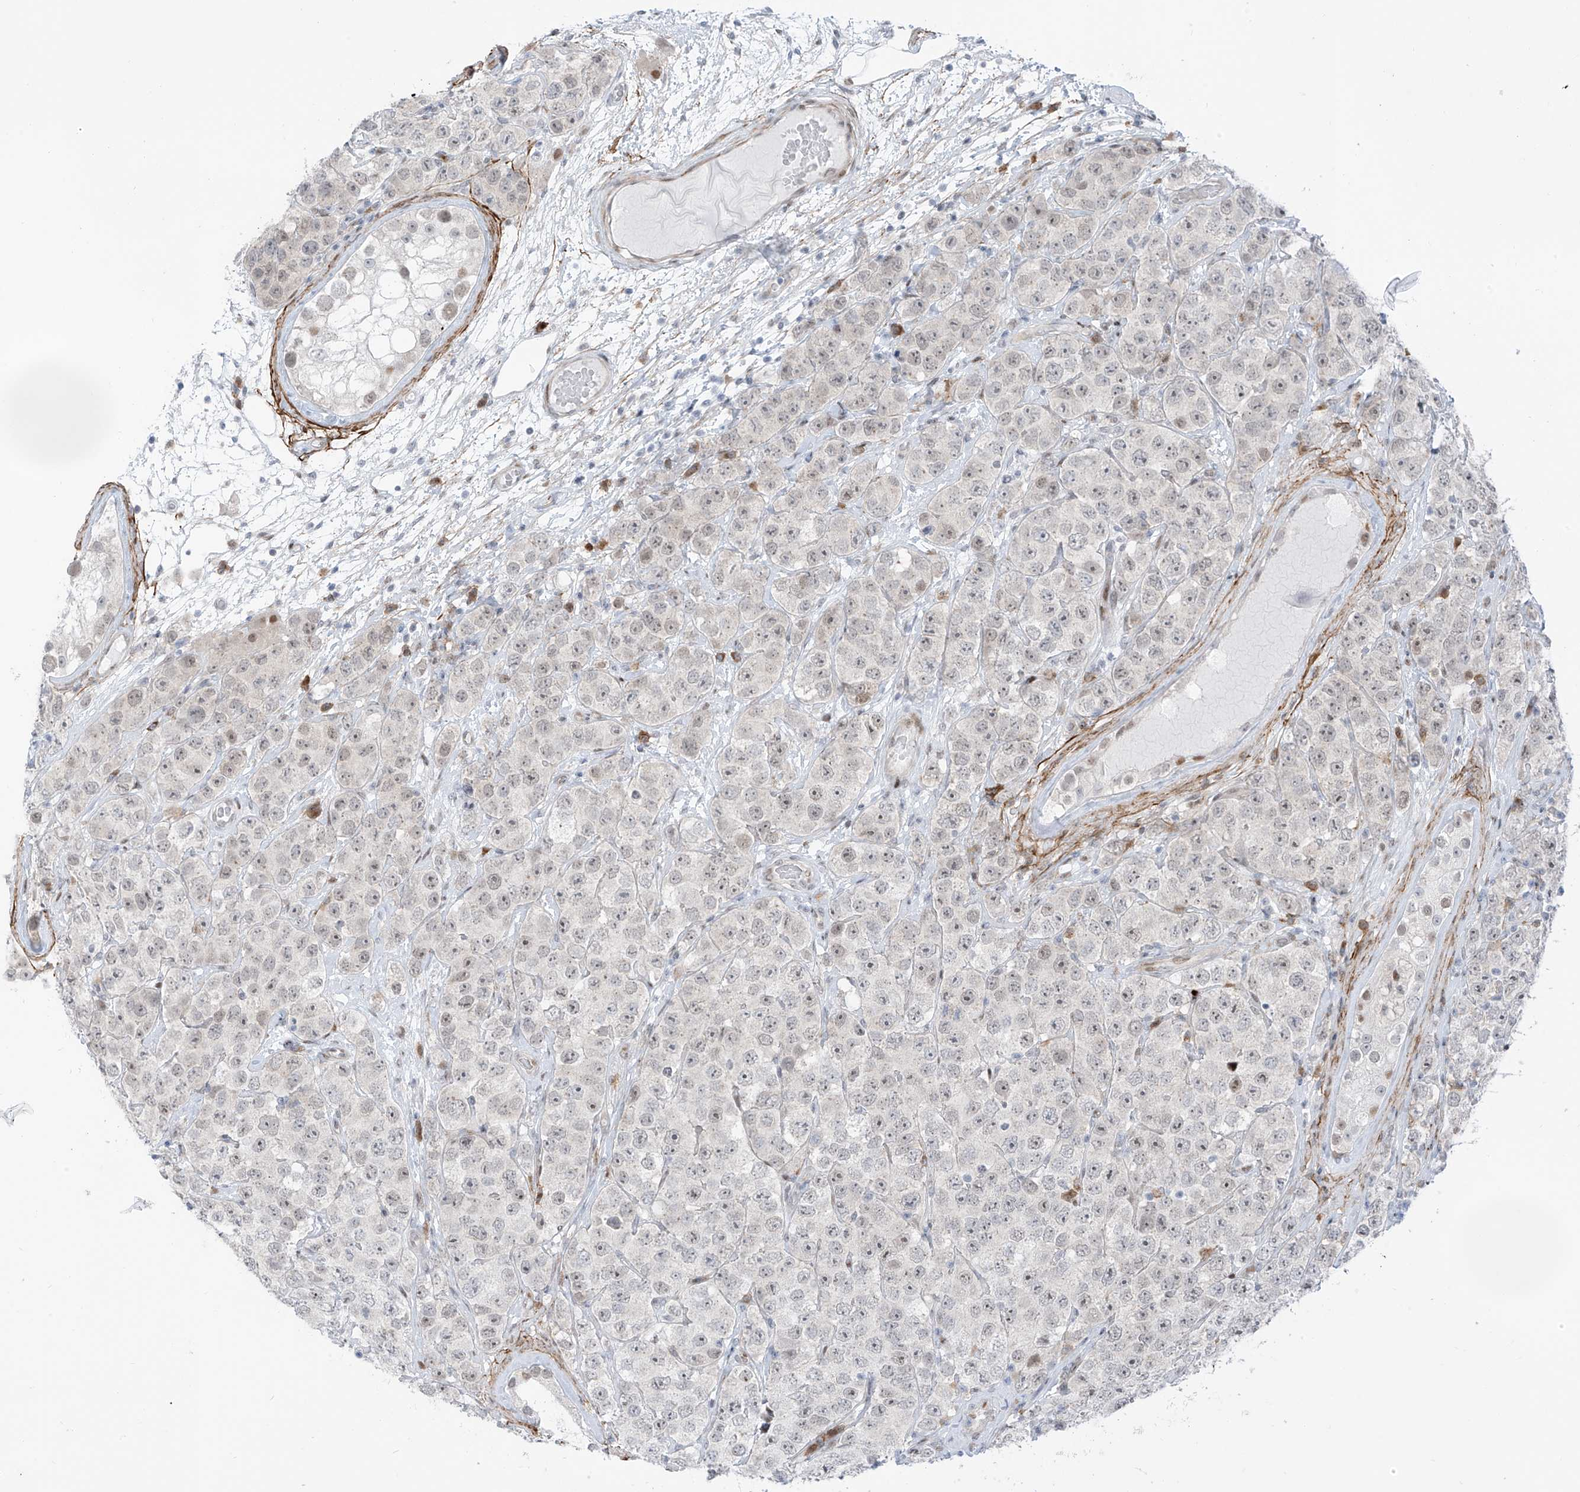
{"staining": {"intensity": "moderate", "quantity": "25%-75%", "location": "nuclear"}, "tissue": "testis cancer", "cell_type": "Tumor cells", "image_type": "cancer", "snomed": [{"axis": "morphology", "description": "Seminoma, NOS"}, {"axis": "topography", "description": "Testis"}], "caption": "Brown immunohistochemical staining in human testis cancer displays moderate nuclear staining in about 25%-75% of tumor cells.", "gene": "LIN9", "patient": {"sex": "male", "age": 28}}